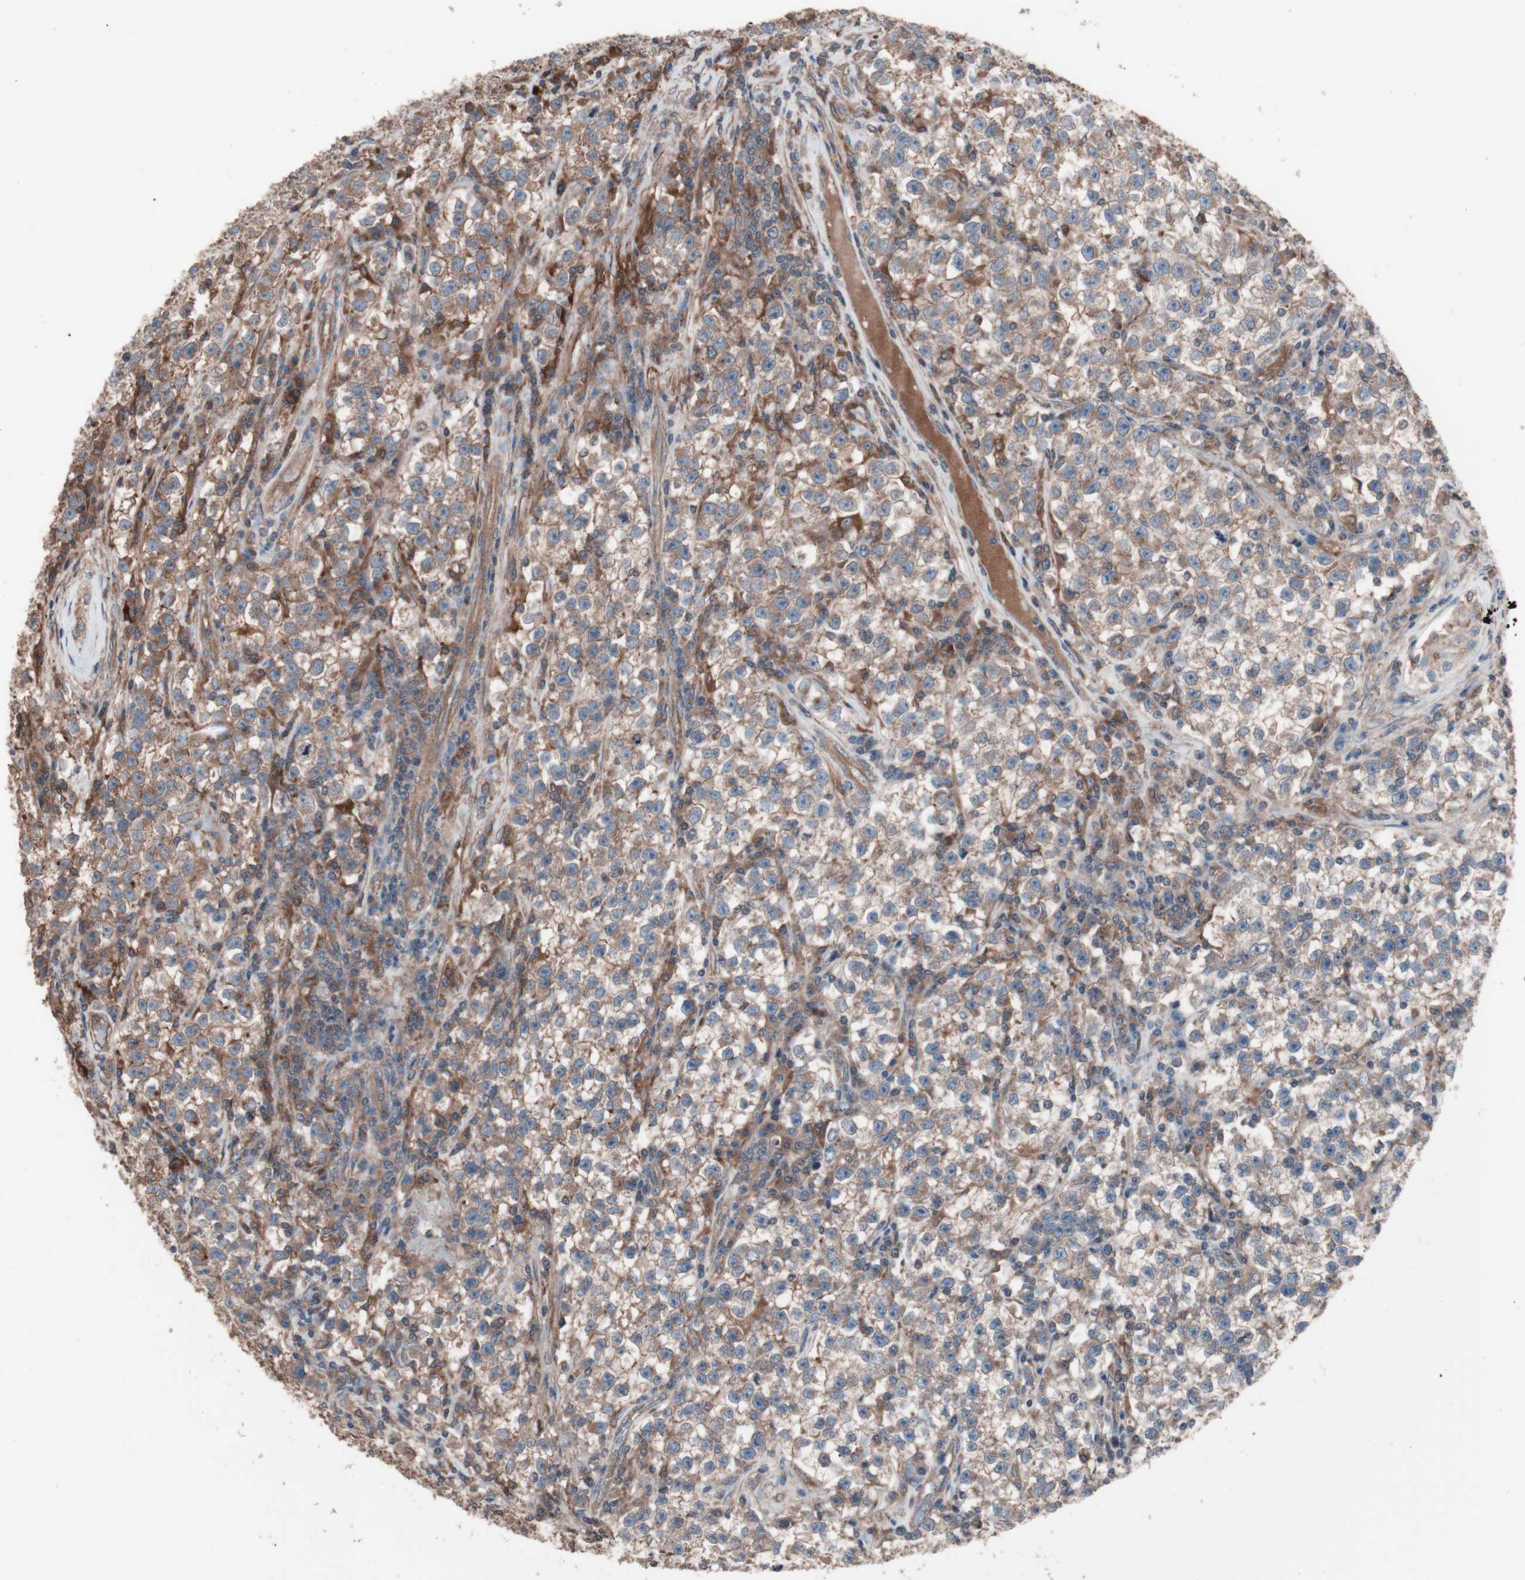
{"staining": {"intensity": "weak", "quantity": ">75%", "location": "cytoplasmic/membranous"}, "tissue": "testis cancer", "cell_type": "Tumor cells", "image_type": "cancer", "snomed": [{"axis": "morphology", "description": "Seminoma, NOS"}, {"axis": "topography", "description": "Testis"}], "caption": "Immunohistochemical staining of testis cancer reveals weak cytoplasmic/membranous protein expression in about >75% of tumor cells.", "gene": "ATG7", "patient": {"sex": "male", "age": 22}}